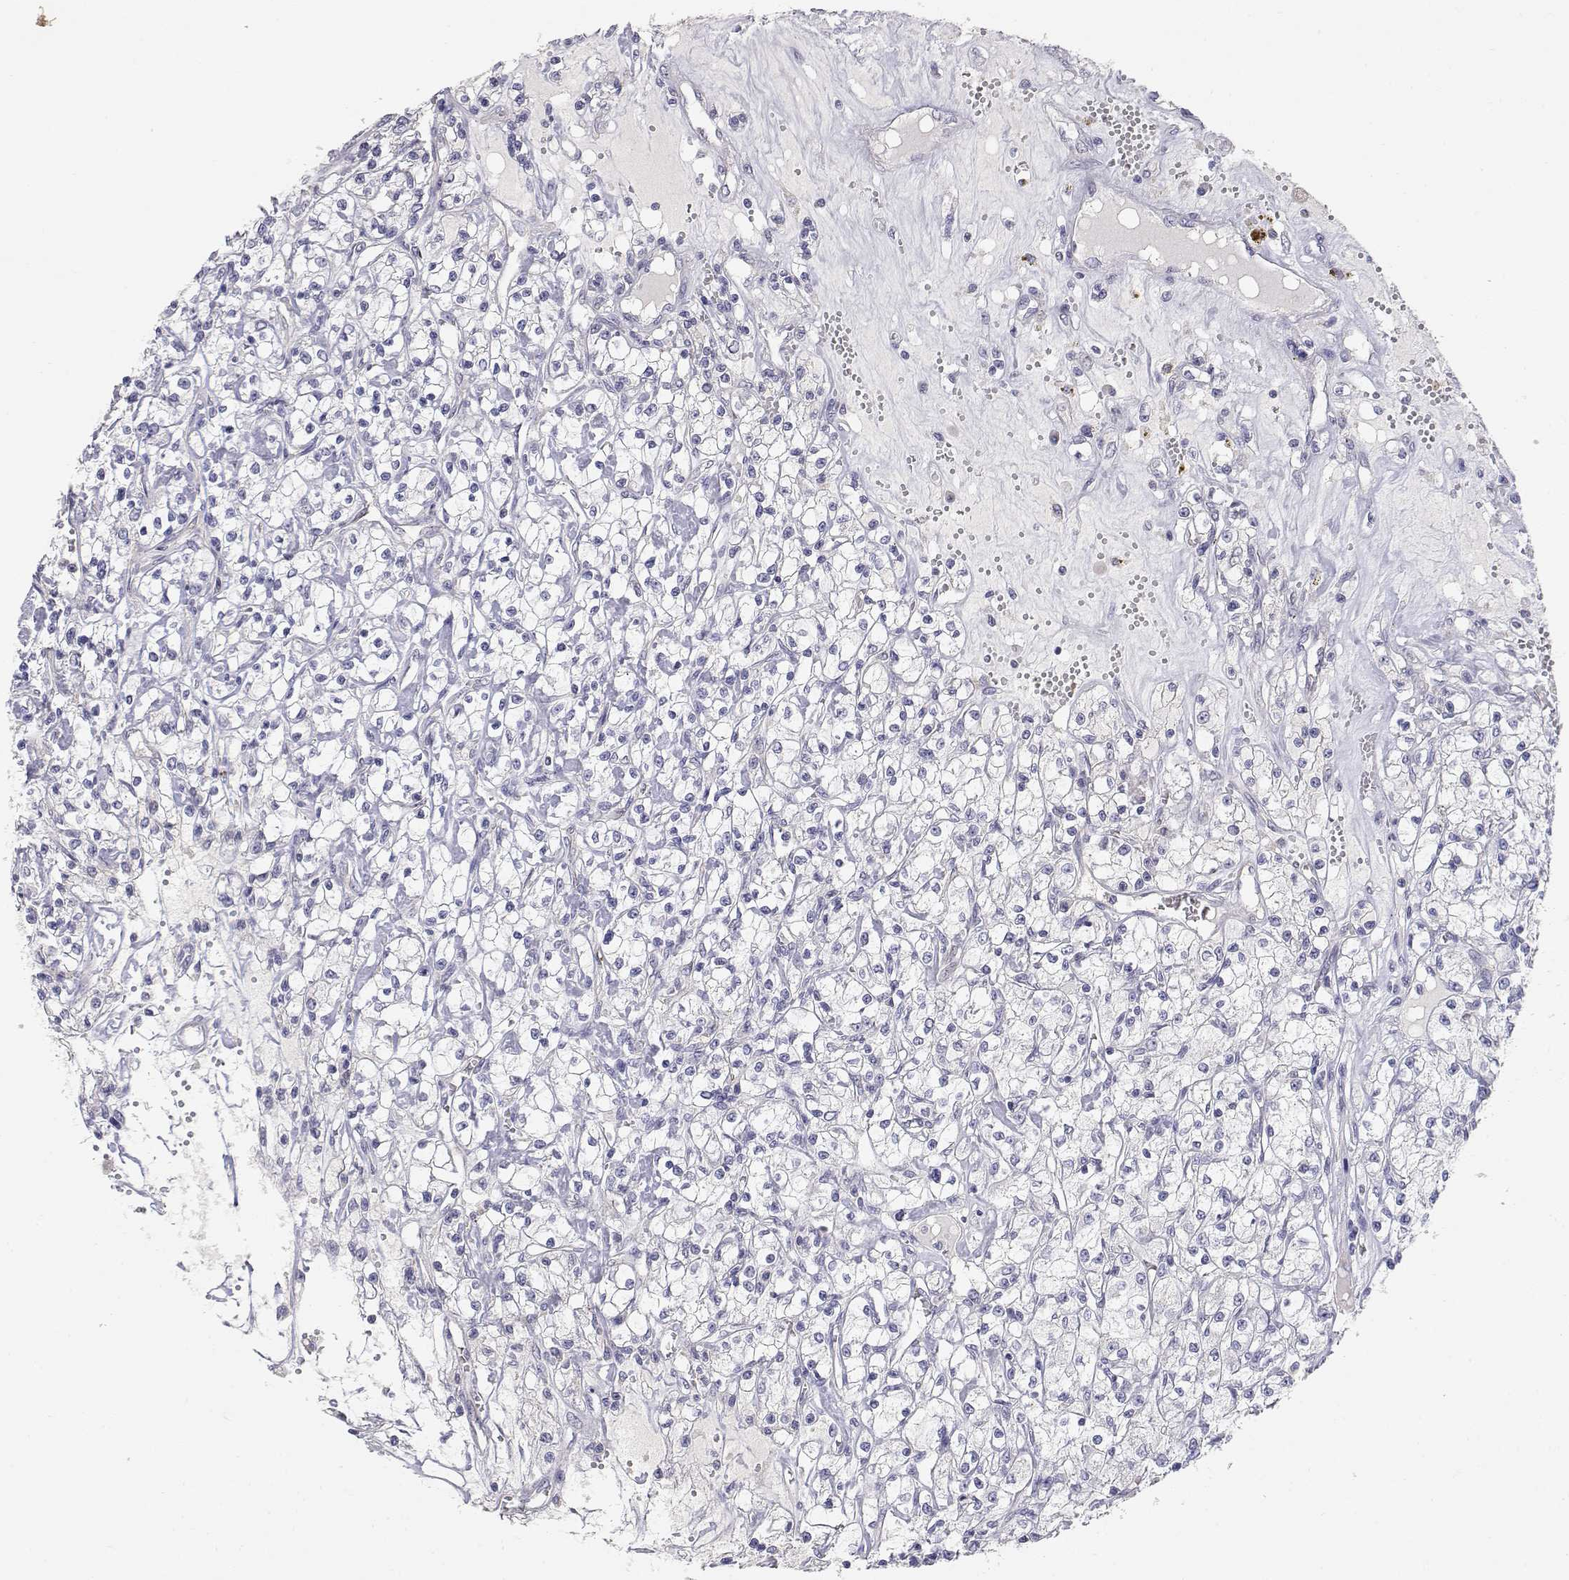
{"staining": {"intensity": "negative", "quantity": "none", "location": "none"}, "tissue": "renal cancer", "cell_type": "Tumor cells", "image_type": "cancer", "snomed": [{"axis": "morphology", "description": "Adenocarcinoma, NOS"}, {"axis": "topography", "description": "Kidney"}], "caption": "DAB (3,3'-diaminobenzidine) immunohistochemical staining of renal adenocarcinoma displays no significant expression in tumor cells. (Brightfield microscopy of DAB (3,3'-diaminobenzidine) immunohistochemistry (IHC) at high magnification).", "gene": "ADA", "patient": {"sex": "female", "age": 59}}